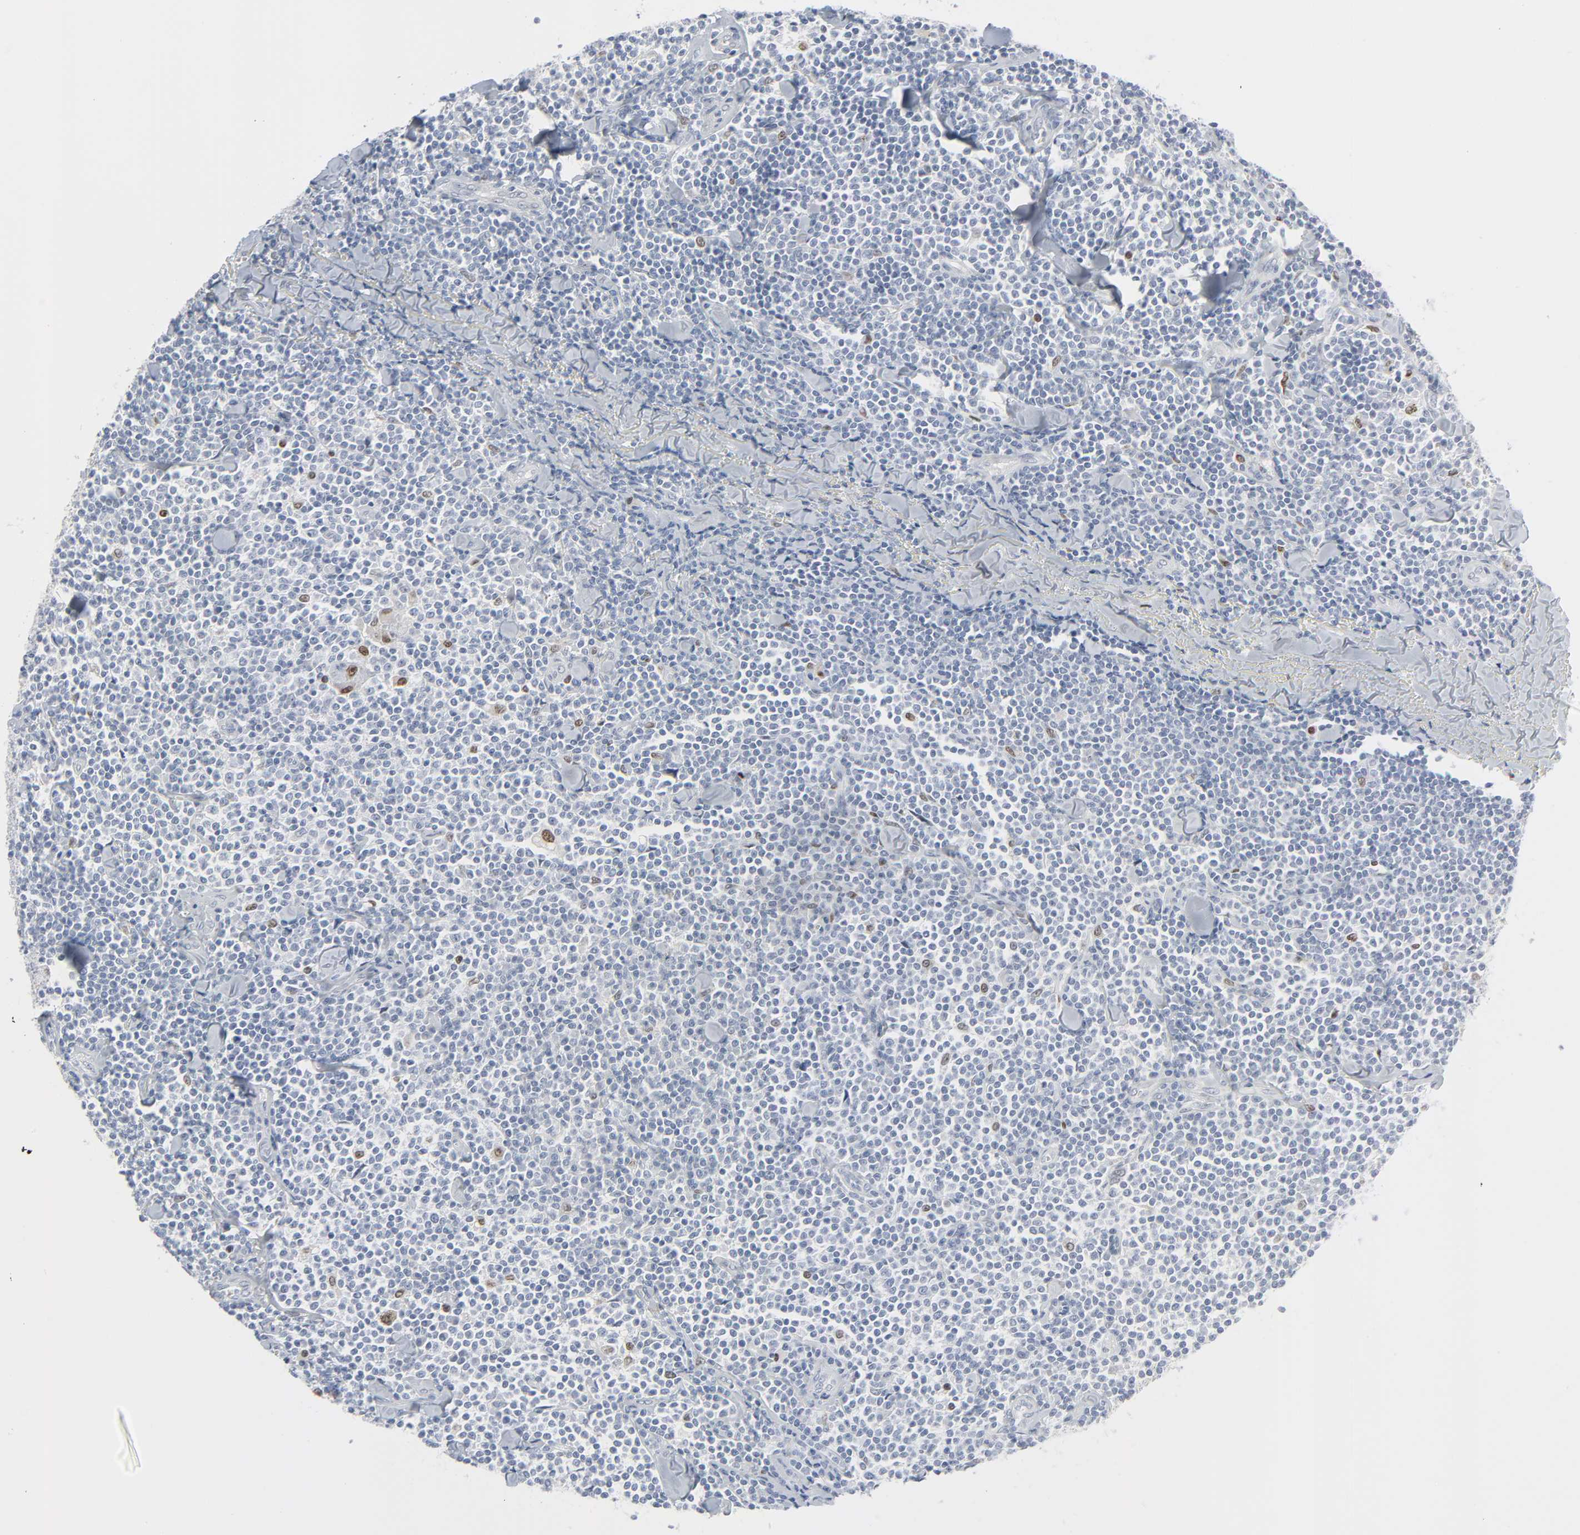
{"staining": {"intensity": "moderate", "quantity": "<25%", "location": "nuclear"}, "tissue": "lymphoma", "cell_type": "Tumor cells", "image_type": "cancer", "snomed": [{"axis": "morphology", "description": "Malignant lymphoma, non-Hodgkin's type, Low grade"}, {"axis": "topography", "description": "Soft tissue"}], "caption": "A brown stain labels moderate nuclear staining of a protein in human malignant lymphoma, non-Hodgkin's type (low-grade) tumor cells.", "gene": "MITF", "patient": {"sex": "male", "age": 92}}